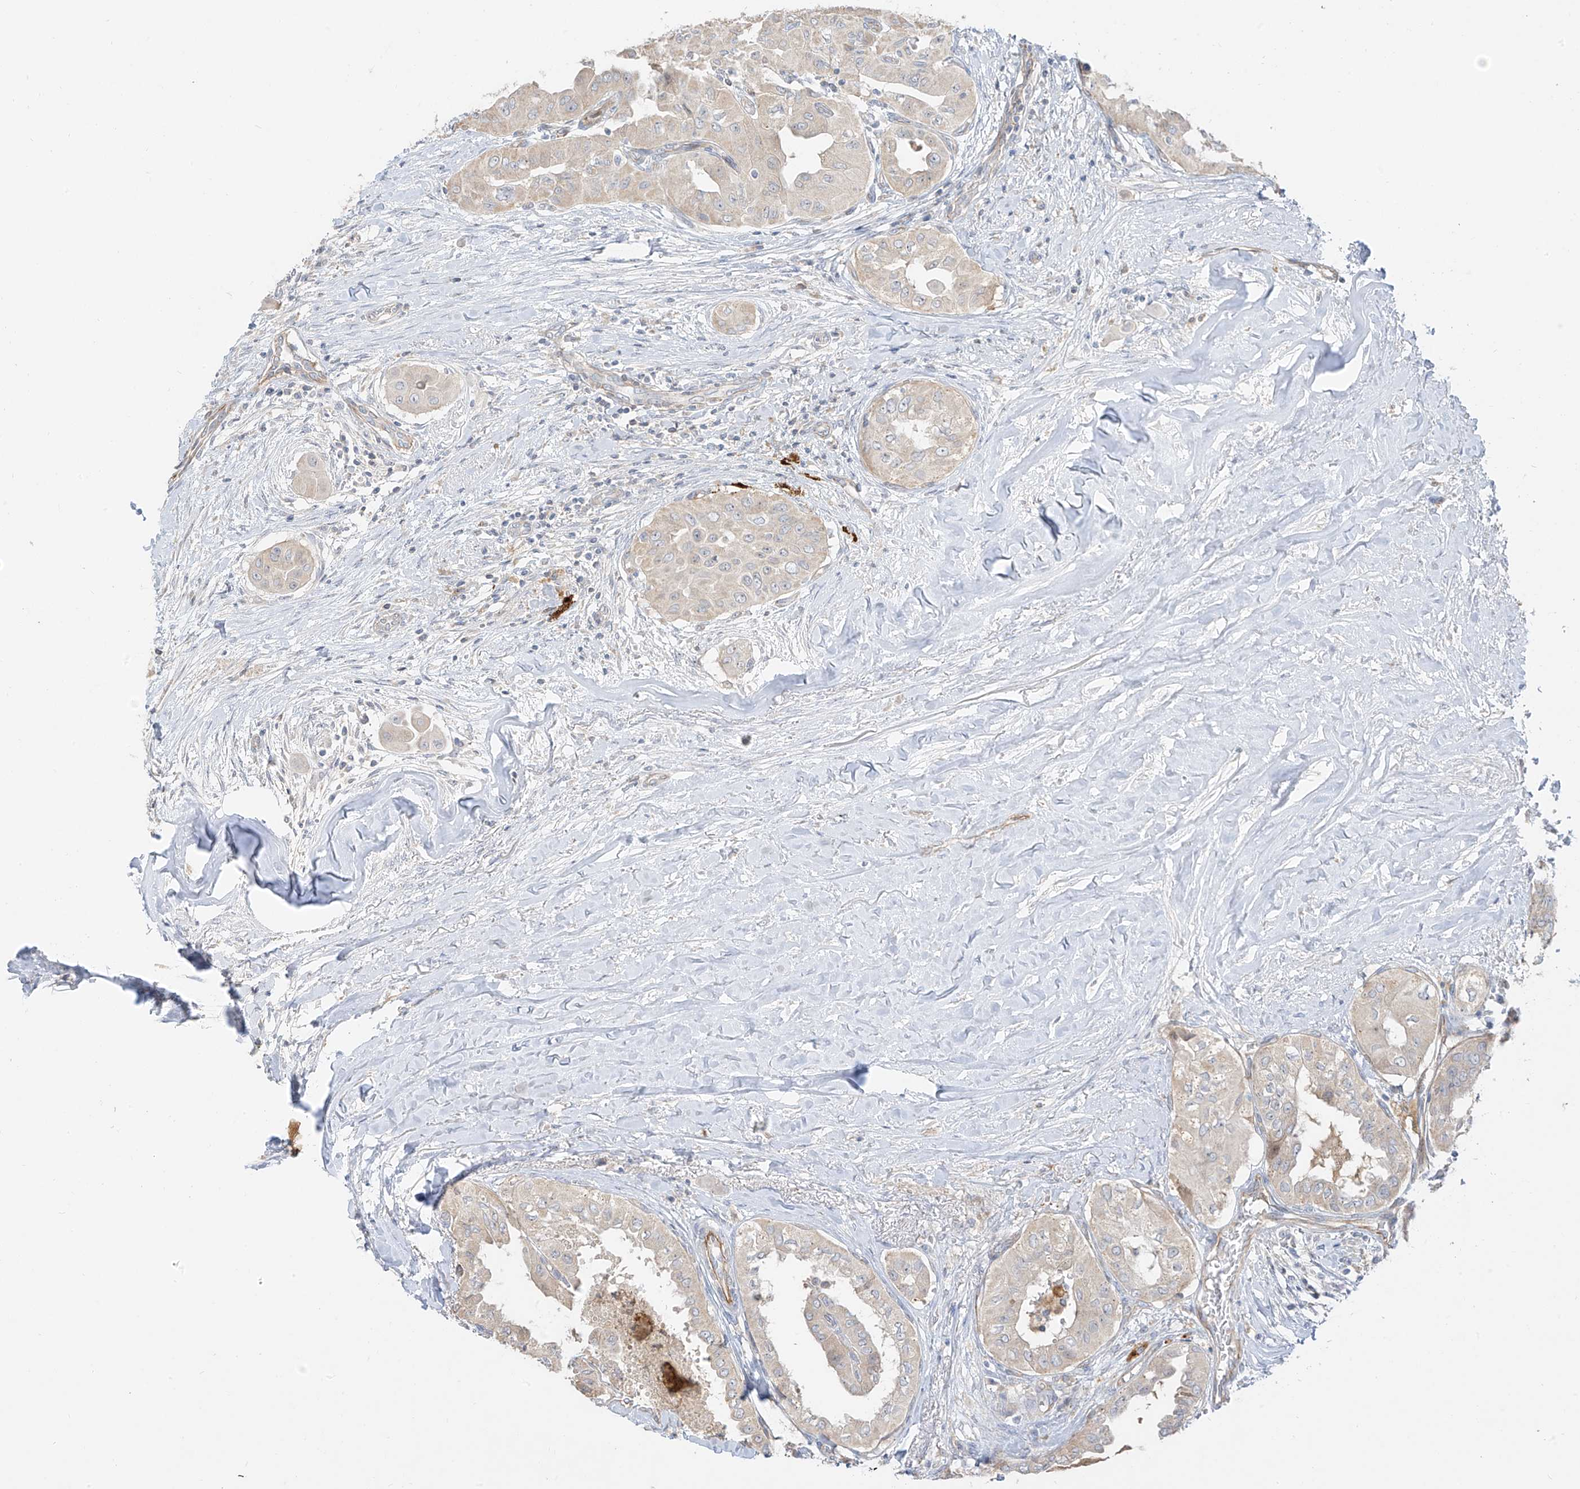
{"staining": {"intensity": "negative", "quantity": "none", "location": "none"}, "tissue": "thyroid cancer", "cell_type": "Tumor cells", "image_type": "cancer", "snomed": [{"axis": "morphology", "description": "Papillary adenocarcinoma, NOS"}, {"axis": "topography", "description": "Thyroid gland"}], "caption": "The micrograph displays no significant positivity in tumor cells of thyroid papillary adenocarcinoma.", "gene": "C2orf42", "patient": {"sex": "female", "age": 59}}